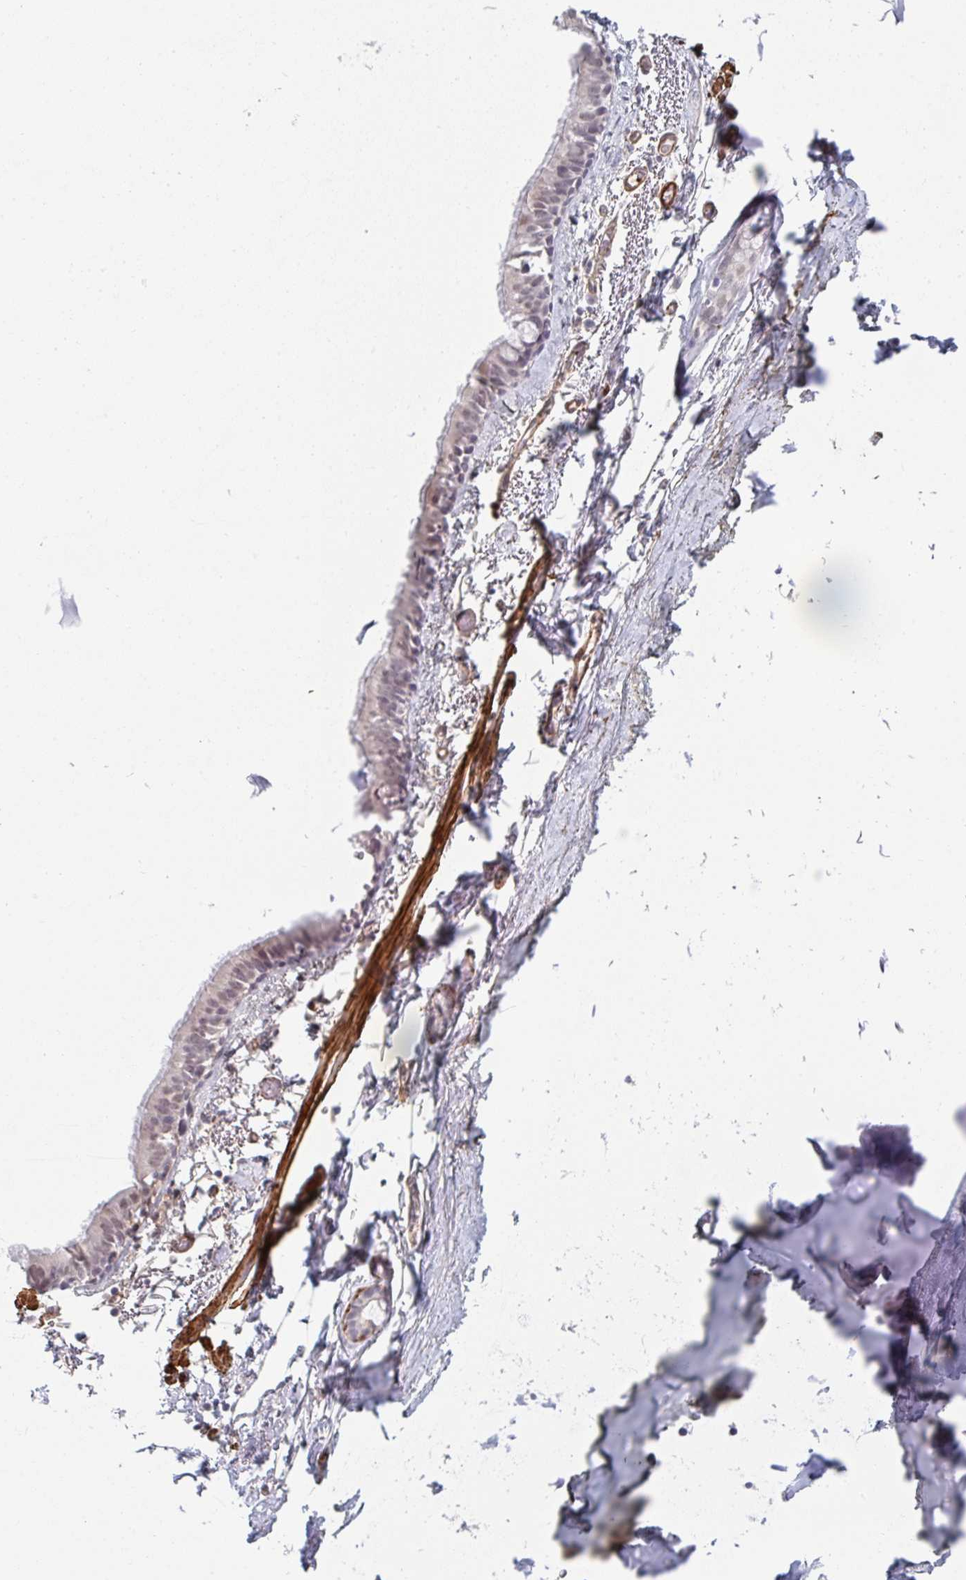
{"staining": {"intensity": "negative", "quantity": "none", "location": "none"}, "tissue": "adipose tissue", "cell_type": "Adipocytes", "image_type": "normal", "snomed": [{"axis": "morphology", "description": "Normal tissue, NOS"}, {"axis": "topography", "description": "Cartilage tissue"}, {"axis": "topography", "description": "Bronchus"}, {"axis": "topography", "description": "Peripheral nerve tissue"}], "caption": "Immunohistochemical staining of unremarkable adipose tissue shows no significant positivity in adipocytes. Brightfield microscopy of immunohistochemistry stained with DAB (3,3'-diaminobenzidine) (brown) and hematoxylin (blue), captured at high magnification.", "gene": "NEURL4", "patient": {"sex": "male", "age": 67}}